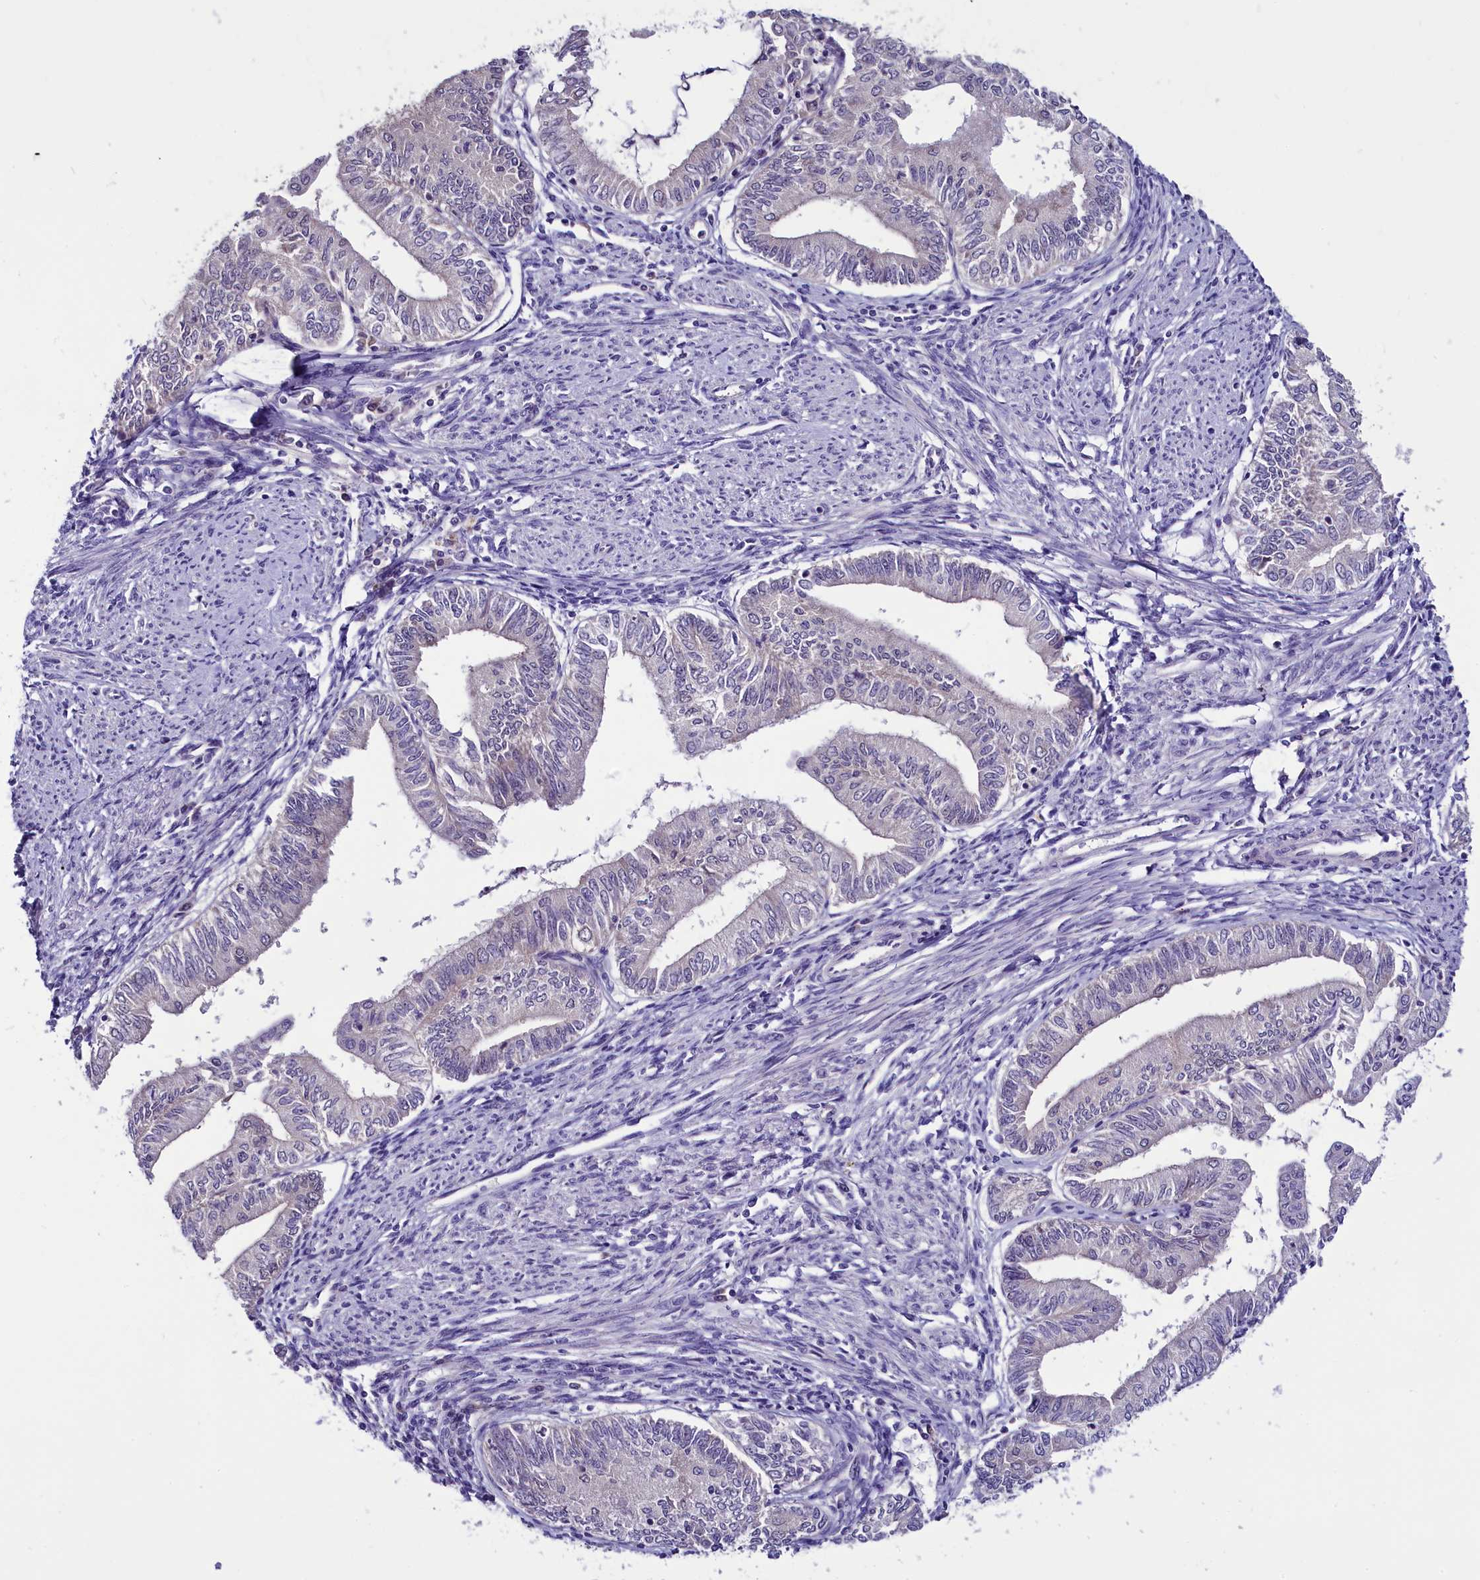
{"staining": {"intensity": "negative", "quantity": "none", "location": "none"}, "tissue": "endometrial cancer", "cell_type": "Tumor cells", "image_type": "cancer", "snomed": [{"axis": "morphology", "description": "Adenocarcinoma, NOS"}, {"axis": "topography", "description": "Endometrium"}], "caption": "Immunohistochemical staining of human endometrial adenocarcinoma exhibits no significant positivity in tumor cells.", "gene": "C9orf40", "patient": {"sex": "female", "age": 66}}